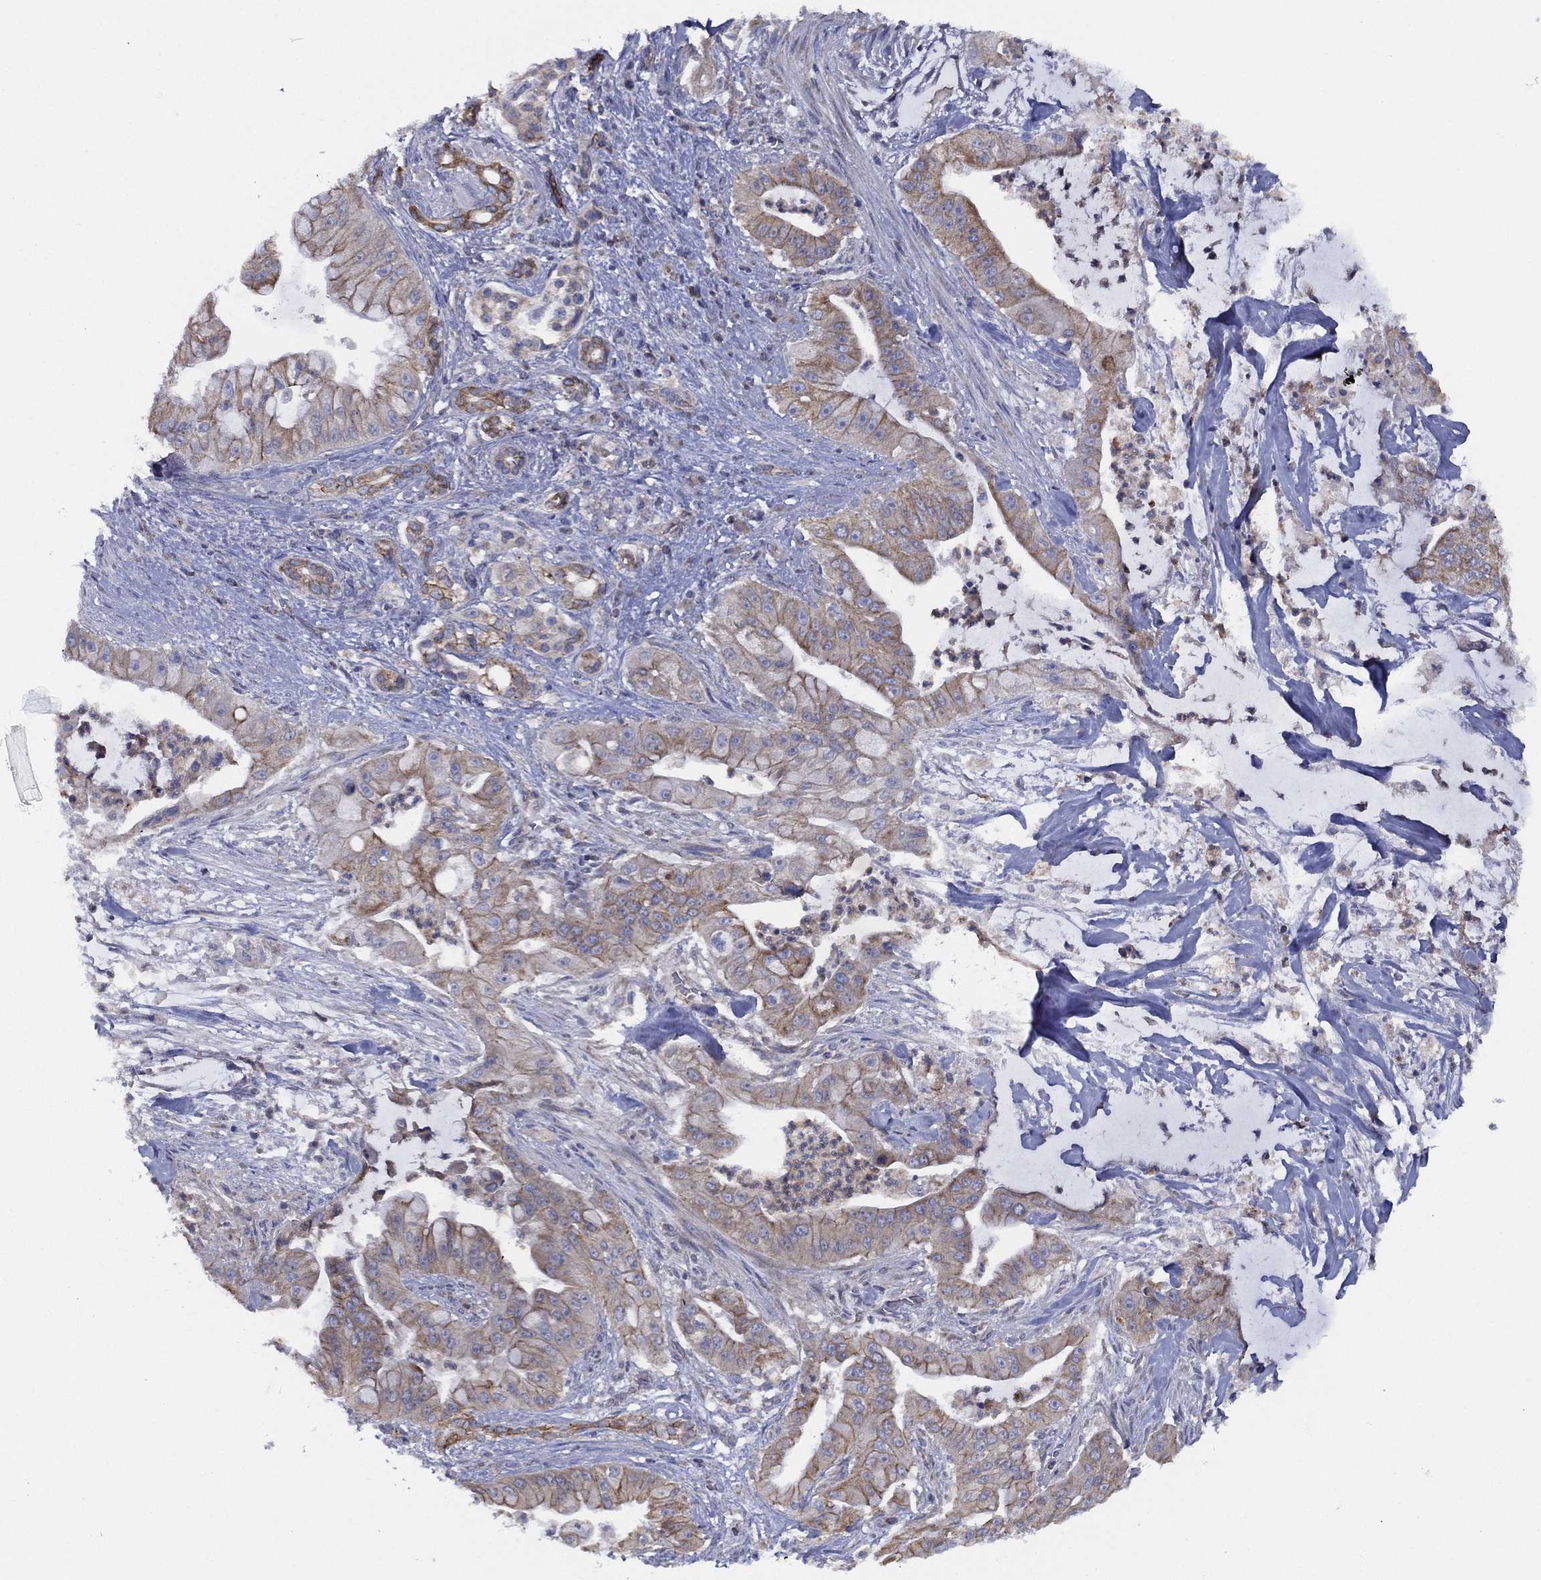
{"staining": {"intensity": "moderate", "quantity": "<25%", "location": "cytoplasmic/membranous"}, "tissue": "pancreatic cancer", "cell_type": "Tumor cells", "image_type": "cancer", "snomed": [{"axis": "morphology", "description": "Normal tissue, NOS"}, {"axis": "morphology", "description": "Inflammation, NOS"}, {"axis": "morphology", "description": "Adenocarcinoma, NOS"}, {"axis": "topography", "description": "Pancreas"}], "caption": "Protein expression analysis of human adenocarcinoma (pancreatic) reveals moderate cytoplasmic/membranous expression in approximately <25% of tumor cells.", "gene": "ZNF223", "patient": {"sex": "male", "age": 57}}